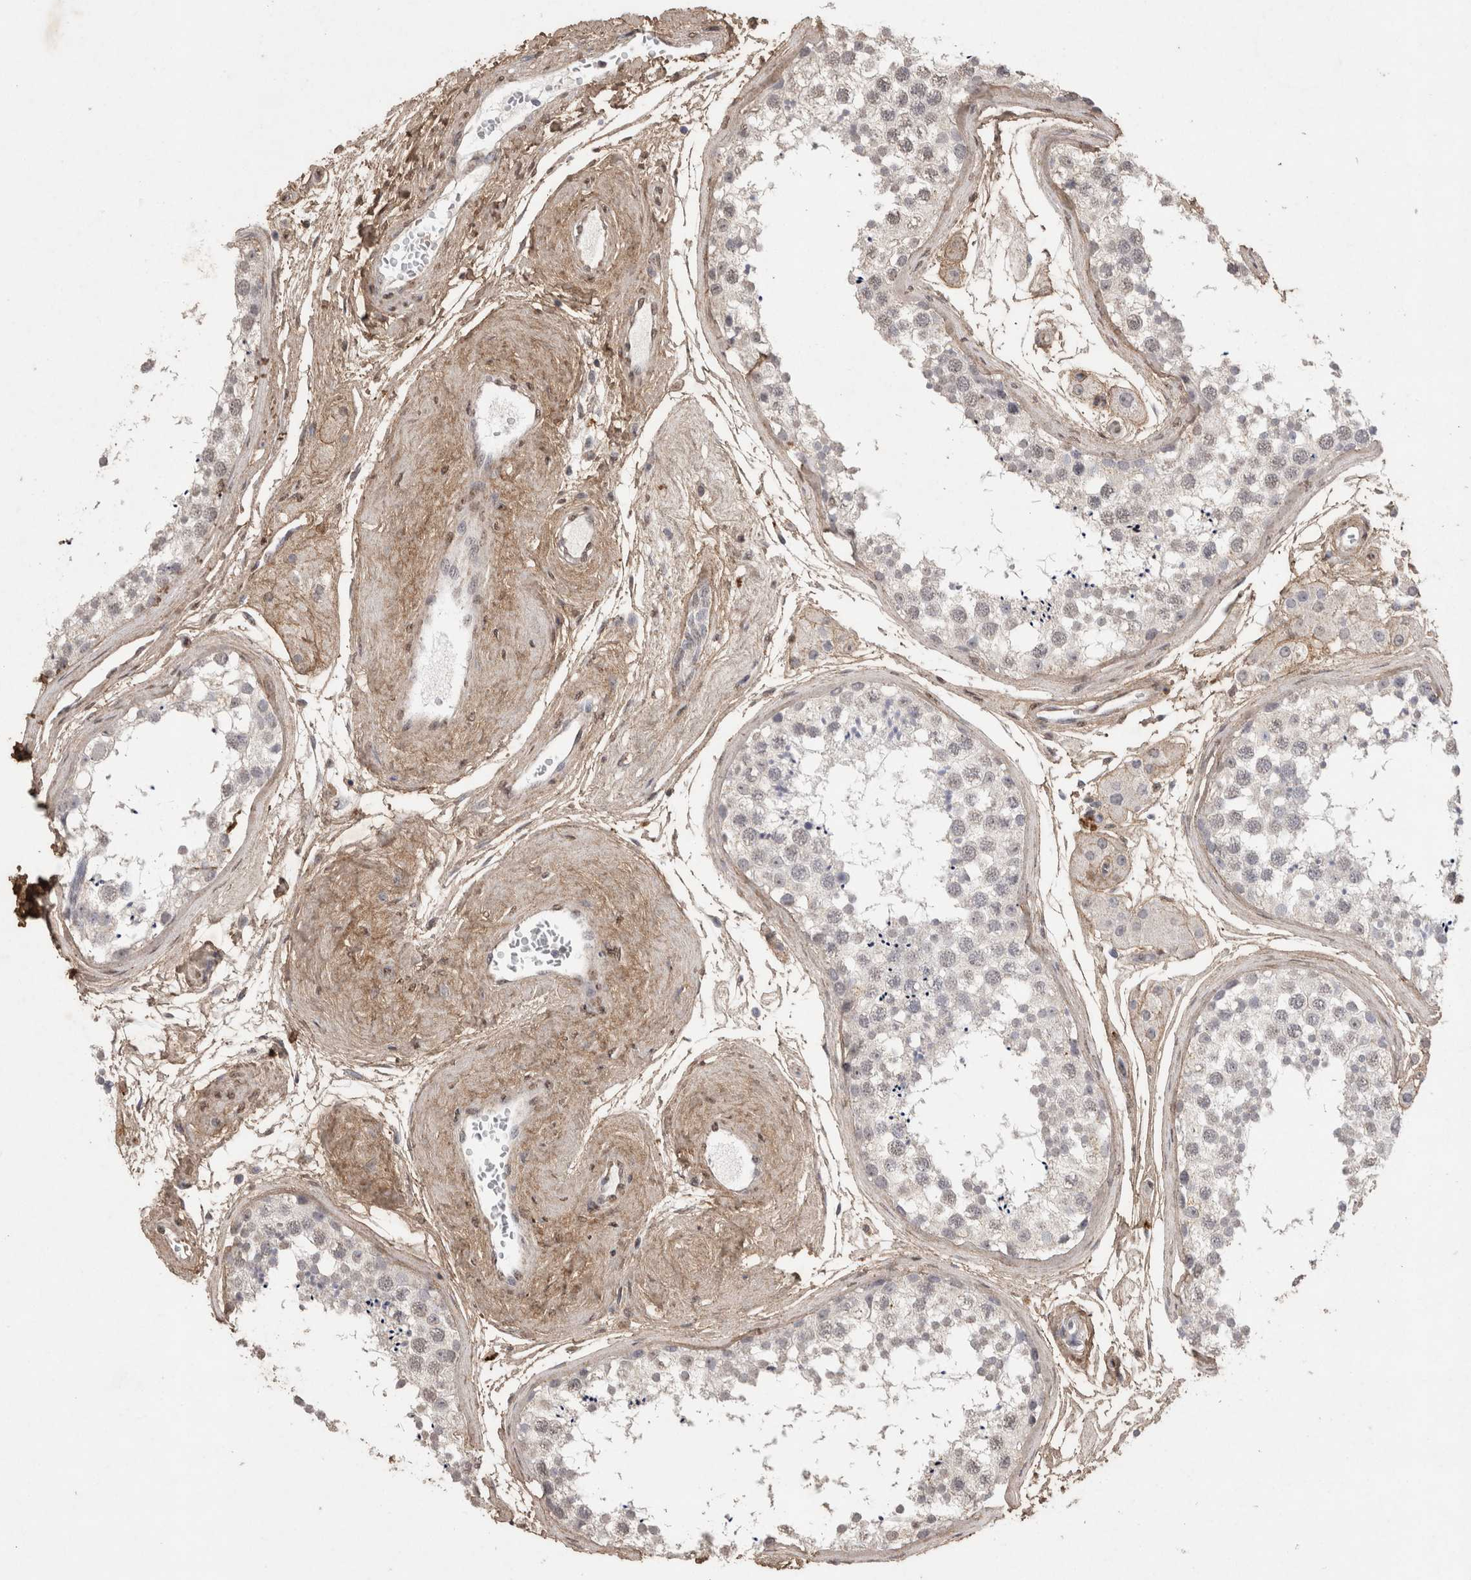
{"staining": {"intensity": "negative", "quantity": "none", "location": "none"}, "tissue": "testis", "cell_type": "Cells in seminiferous ducts", "image_type": "normal", "snomed": [{"axis": "morphology", "description": "Normal tissue, NOS"}, {"axis": "topography", "description": "Testis"}], "caption": "Immunohistochemical staining of unremarkable human testis demonstrates no significant staining in cells in seminiferous ducts.", "gene": "C1QTNF5", "patient": {"sex": "male", "age": 56}}